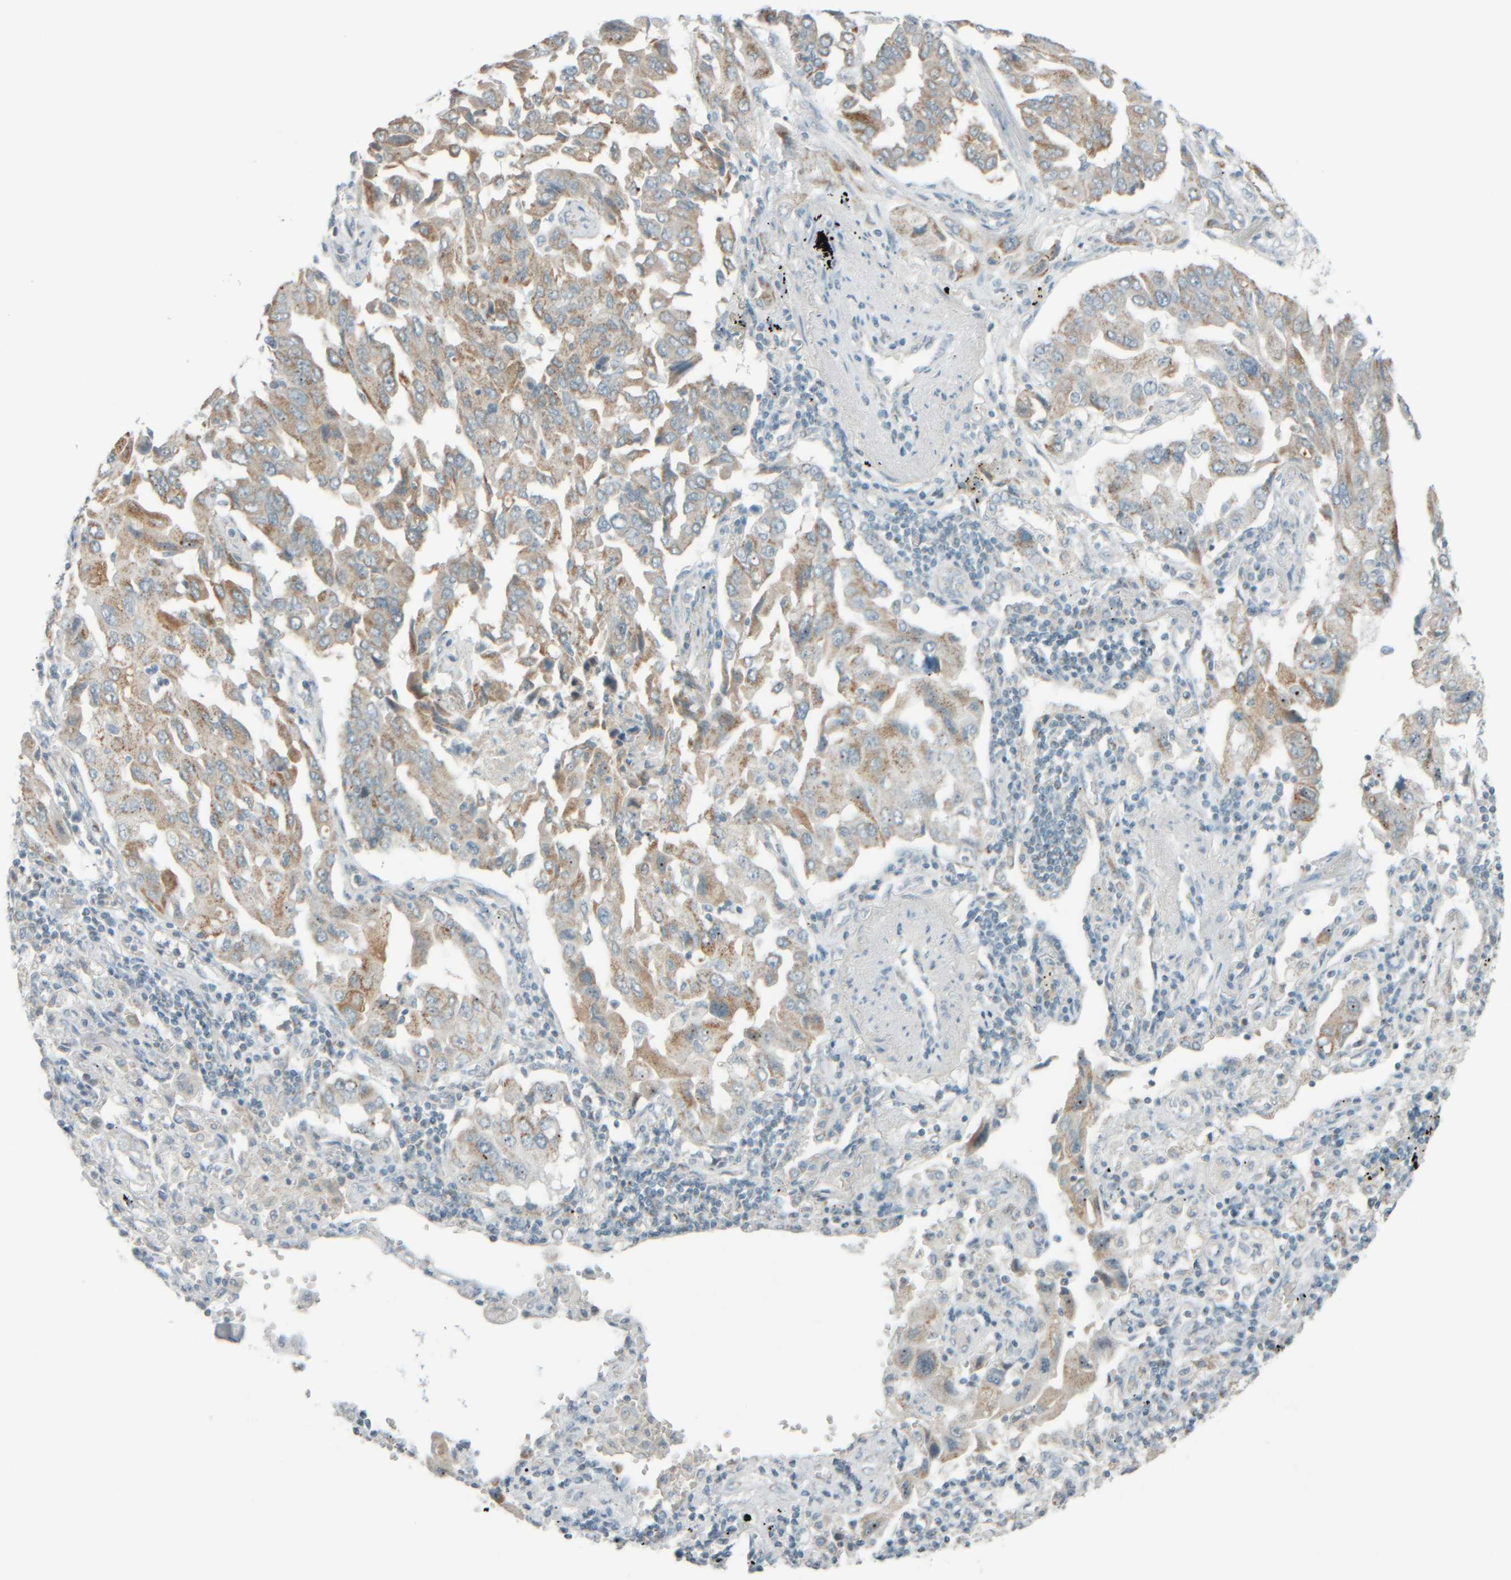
{"staining": {"intensity": "moderate", "quantity": ">75%", "location": "cytoplasmic/membranous"}, "tissue": "lung cancer", "cell_type": "Tumor cells", "image_type": "cancer", "snomed": [{"axis": "morphology", "description": "Adenocarcinoma, NOS"}, {"axis": "topography", "description": "Lung"}], "caption": "Tumor cells exhibit medium levels of moderate cytoplasmic/membranous expression in about >75% of cells in lung adenocarcinoma. Using DAB (3,3'-diaminobenzidine) (brown) and hematoxylin (blue) stains, captured at high magnification using brightfield microscopy.", "gene": "PTGES3L-AARSD1", "patient": {"sex": "female", "age": 65}}